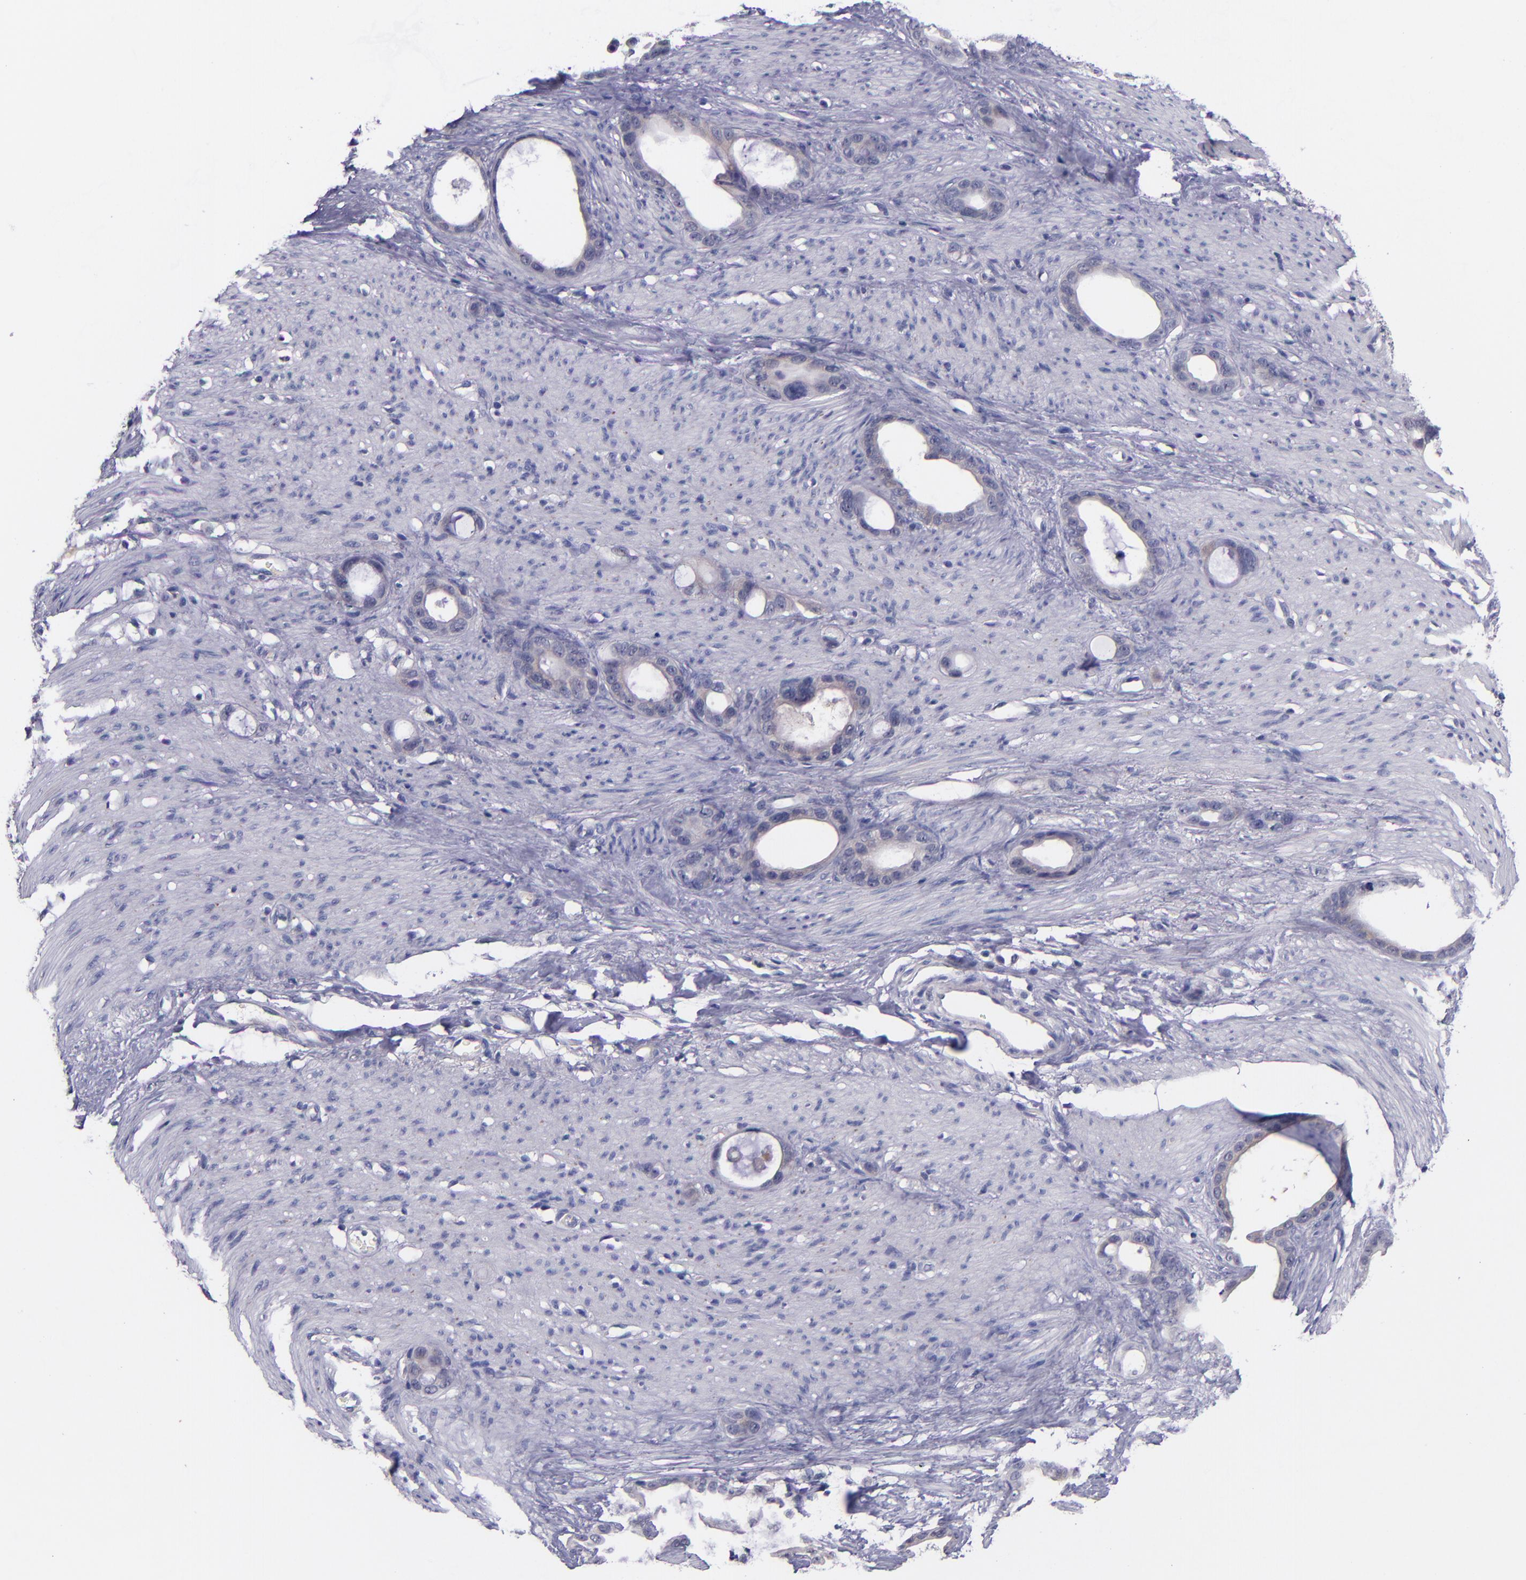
{"staining": {"intensity": "weak", "quantity": ">75%", "location": "cytoplasmic/membranous"}, "tissue": "stomach cancer", "cell_type": "Tumor cells", "image_type": "cancer", "snomed": [{"axis": "morphology", "description": "Adenocarcinoma, NOS"}, {"axis": "topography", "description": "Stomach"}], "caption": "Adenocarcinoma (stomach) tissue demonstrates weak cytoplasmic/membranous positivity in approximately >75% of tumor cells, visualized by immunohistochemistry.", "gene": "RBP4", "patient": {"sex": "female", "age": 75}}